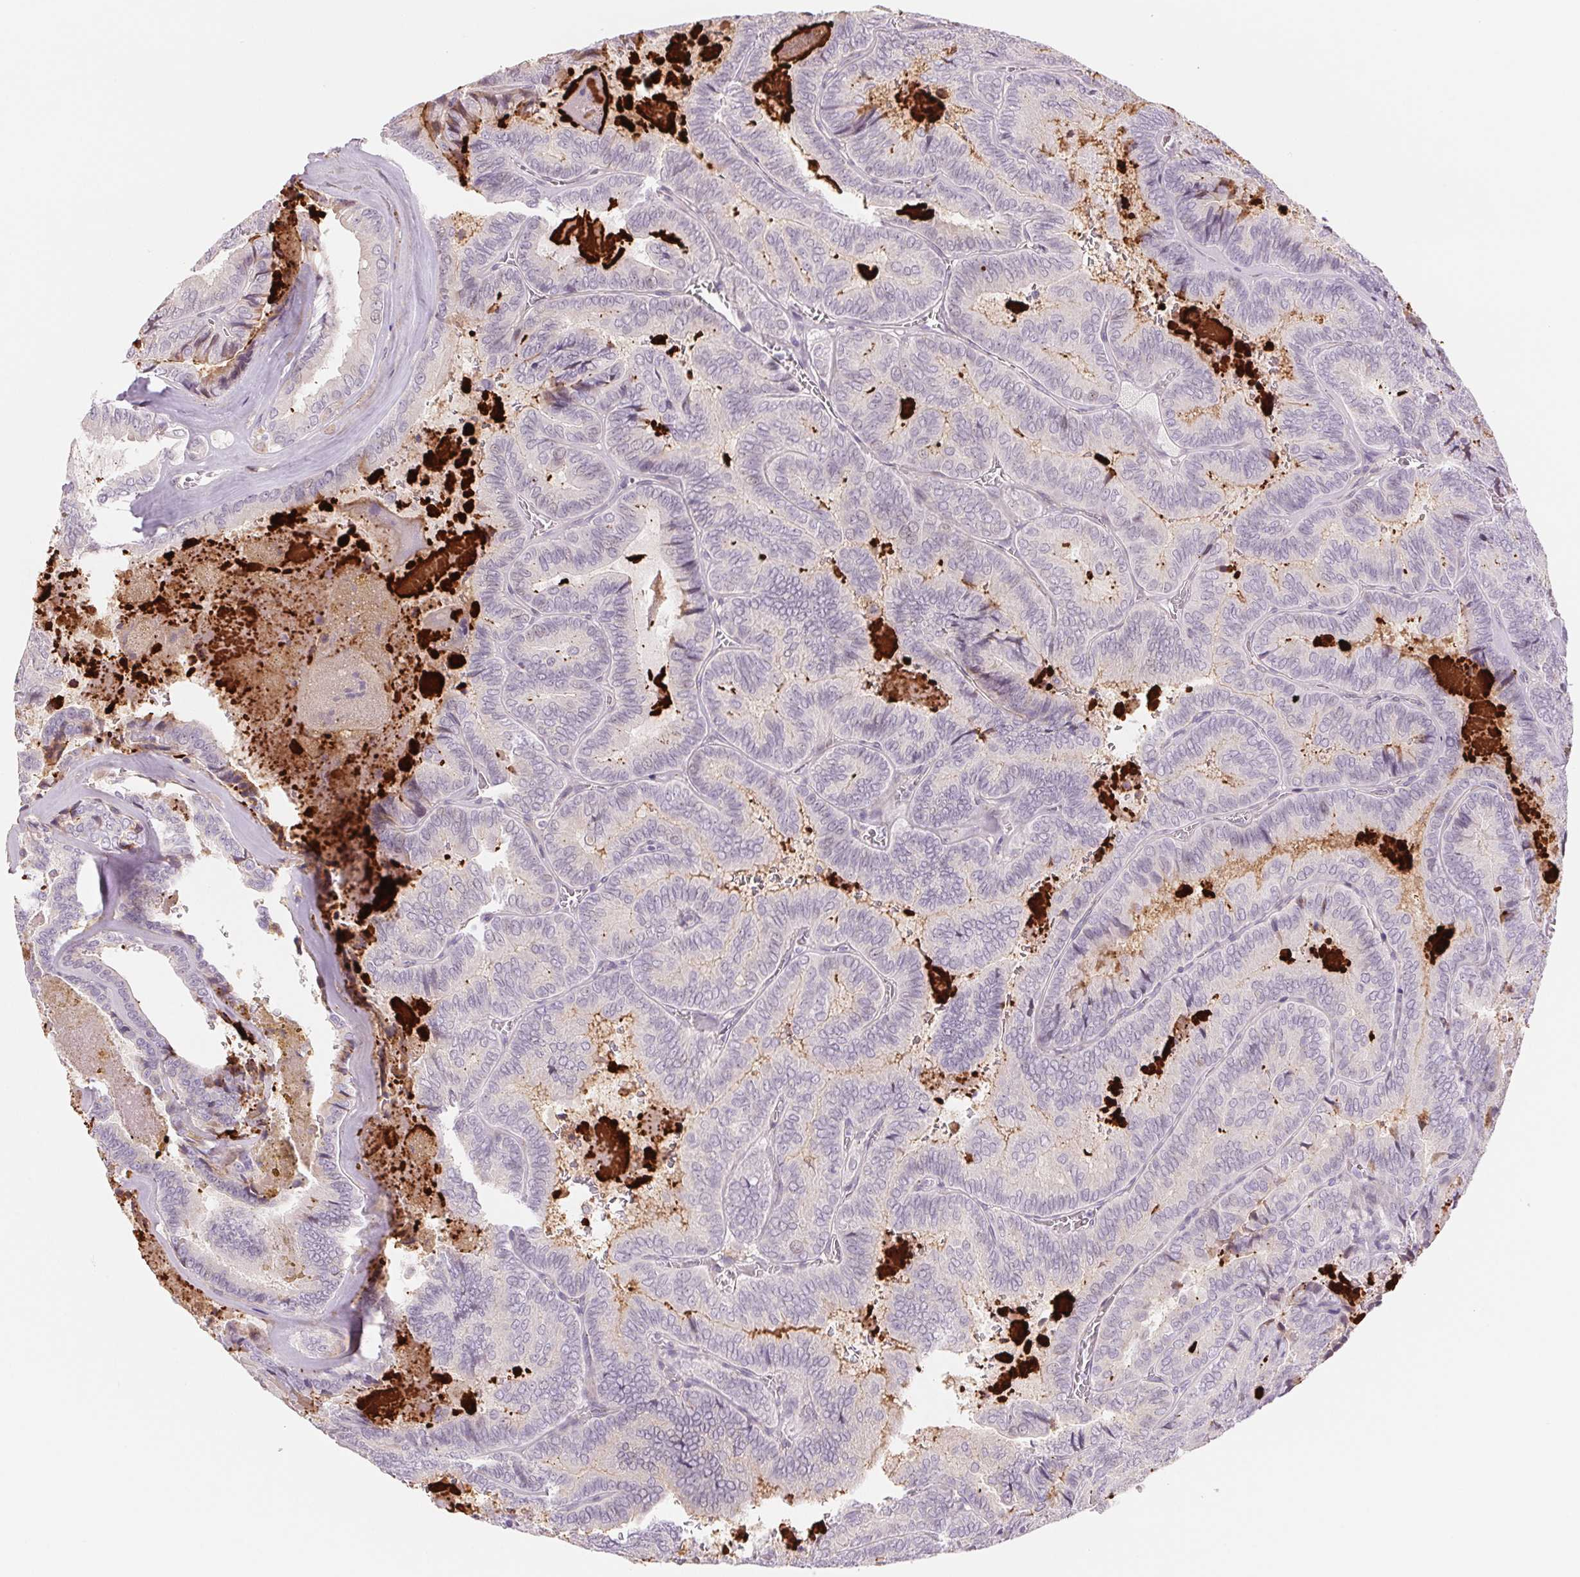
{"staining": {"intensity": "negative", "quantity": "none", "location": "none"}, "tissue": "thyroid cancer", "cell_type": "Tumor cells", "image_type": "cancer", "snomed": [{"axis": "morphology", "description": "Papillary adenocarcinoma, NOS"}, {"axis": "topography", "description": "Thyroid gland"}], "caption": "Photomicrograph shows no protein expression in tumor cells of papillary adenocarcinoma (thyroid) tissue. The staining was performed using DAB (3,3'-diaminobenzidine) to visualize the protein expression in brown, while the nuclei were stained in blue with hematoxylin (Magnification: 20x).", "gene": "CCDC168", "patient": {"sex": "female", "age": 75}}